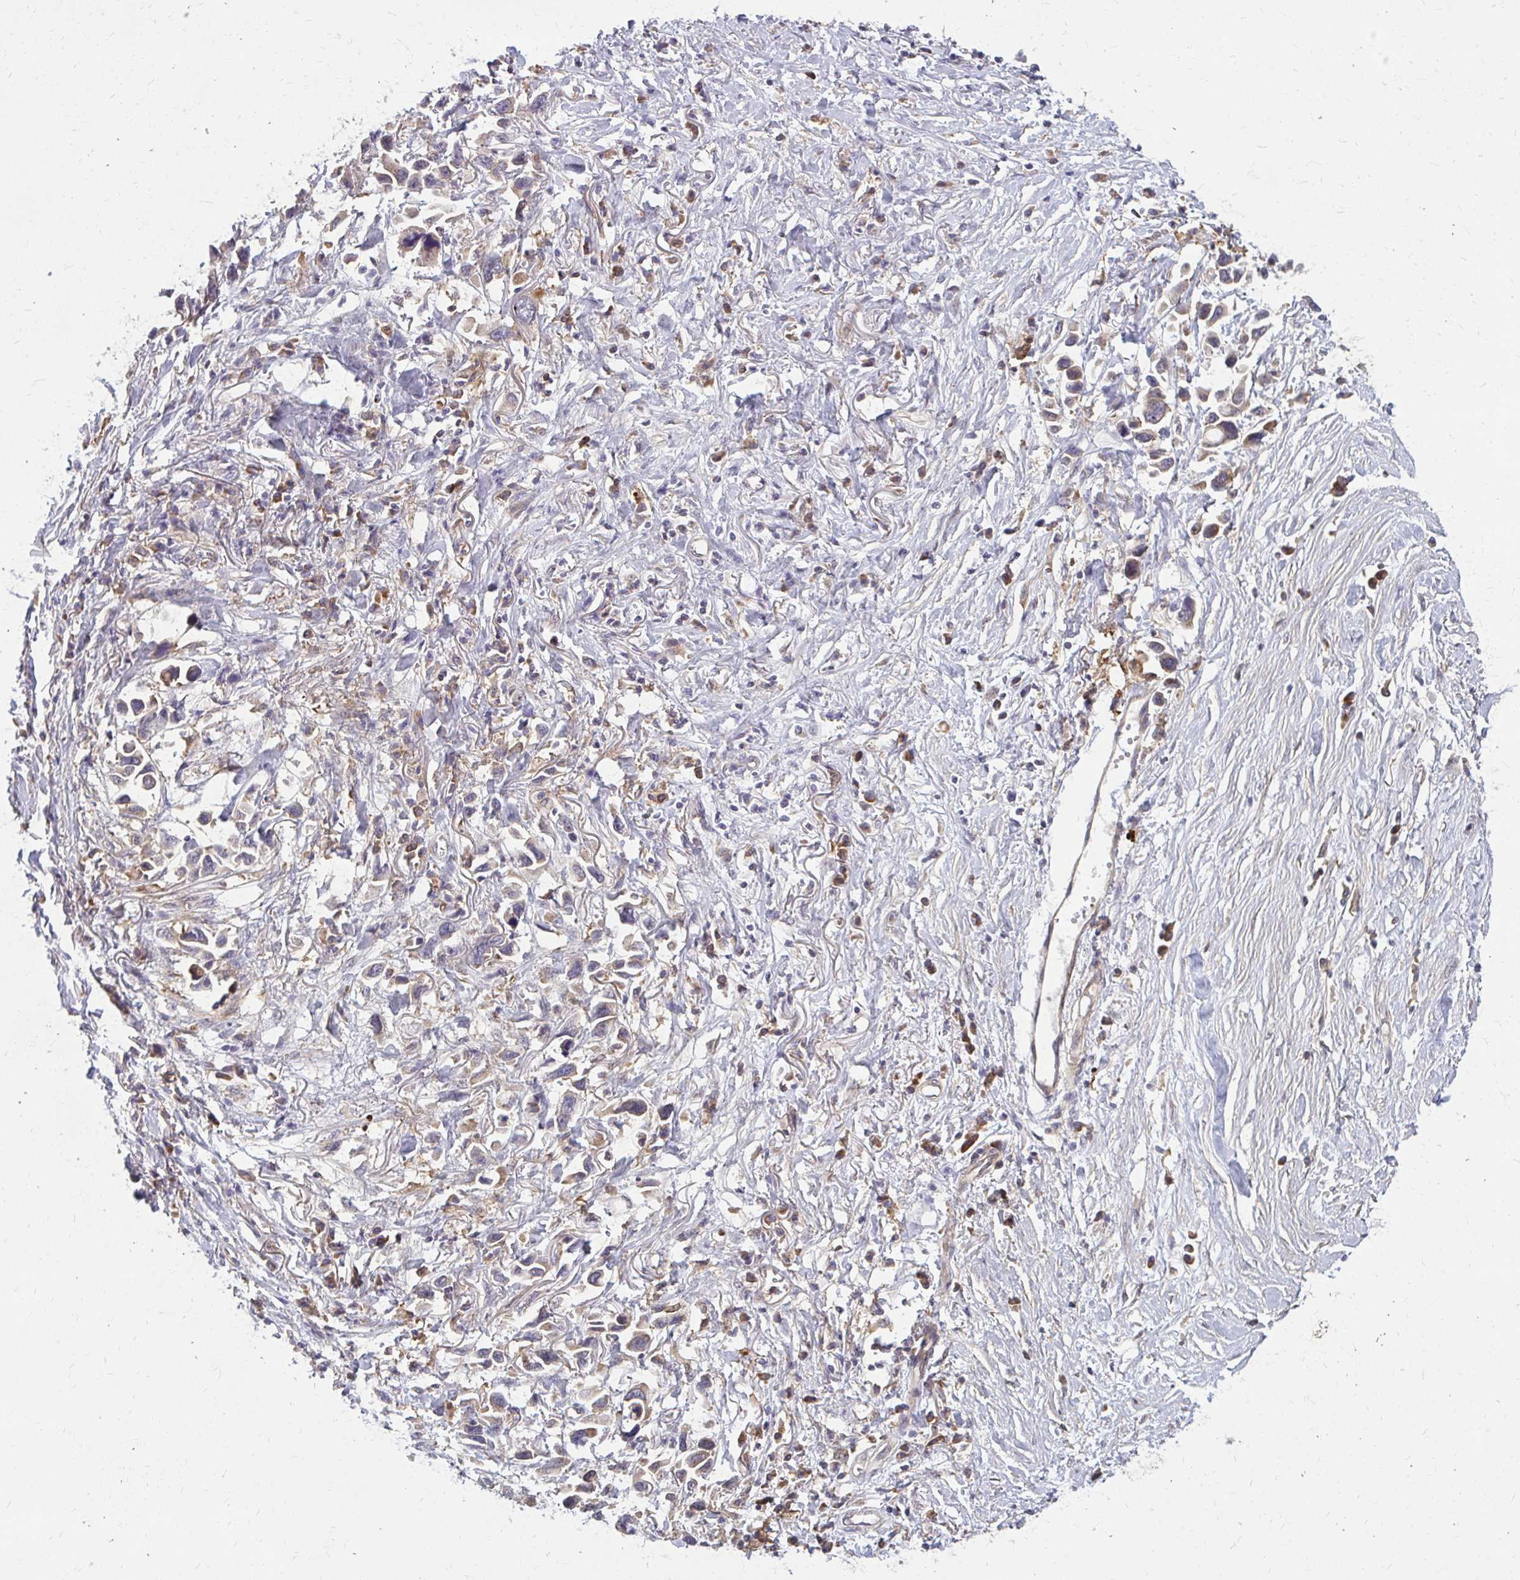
{"staining": {"intensity": "negative", "quantity": "none", "location": "none"}, "tissue": "stomach cancer", "cell_type": "Tumor cells", "image_type": "cancer", "snomed": [{"axis": "morphology", "description": "Adenocarcinoma, NOS"}, {"axis": "topography", "description": "Stomach"}], "caption": "Tumor cells are negative for brown protein staining in stomach adenocarcinoma.", "gene": "OXNAD1", "patient": {"sex": "female", "age": 81}}